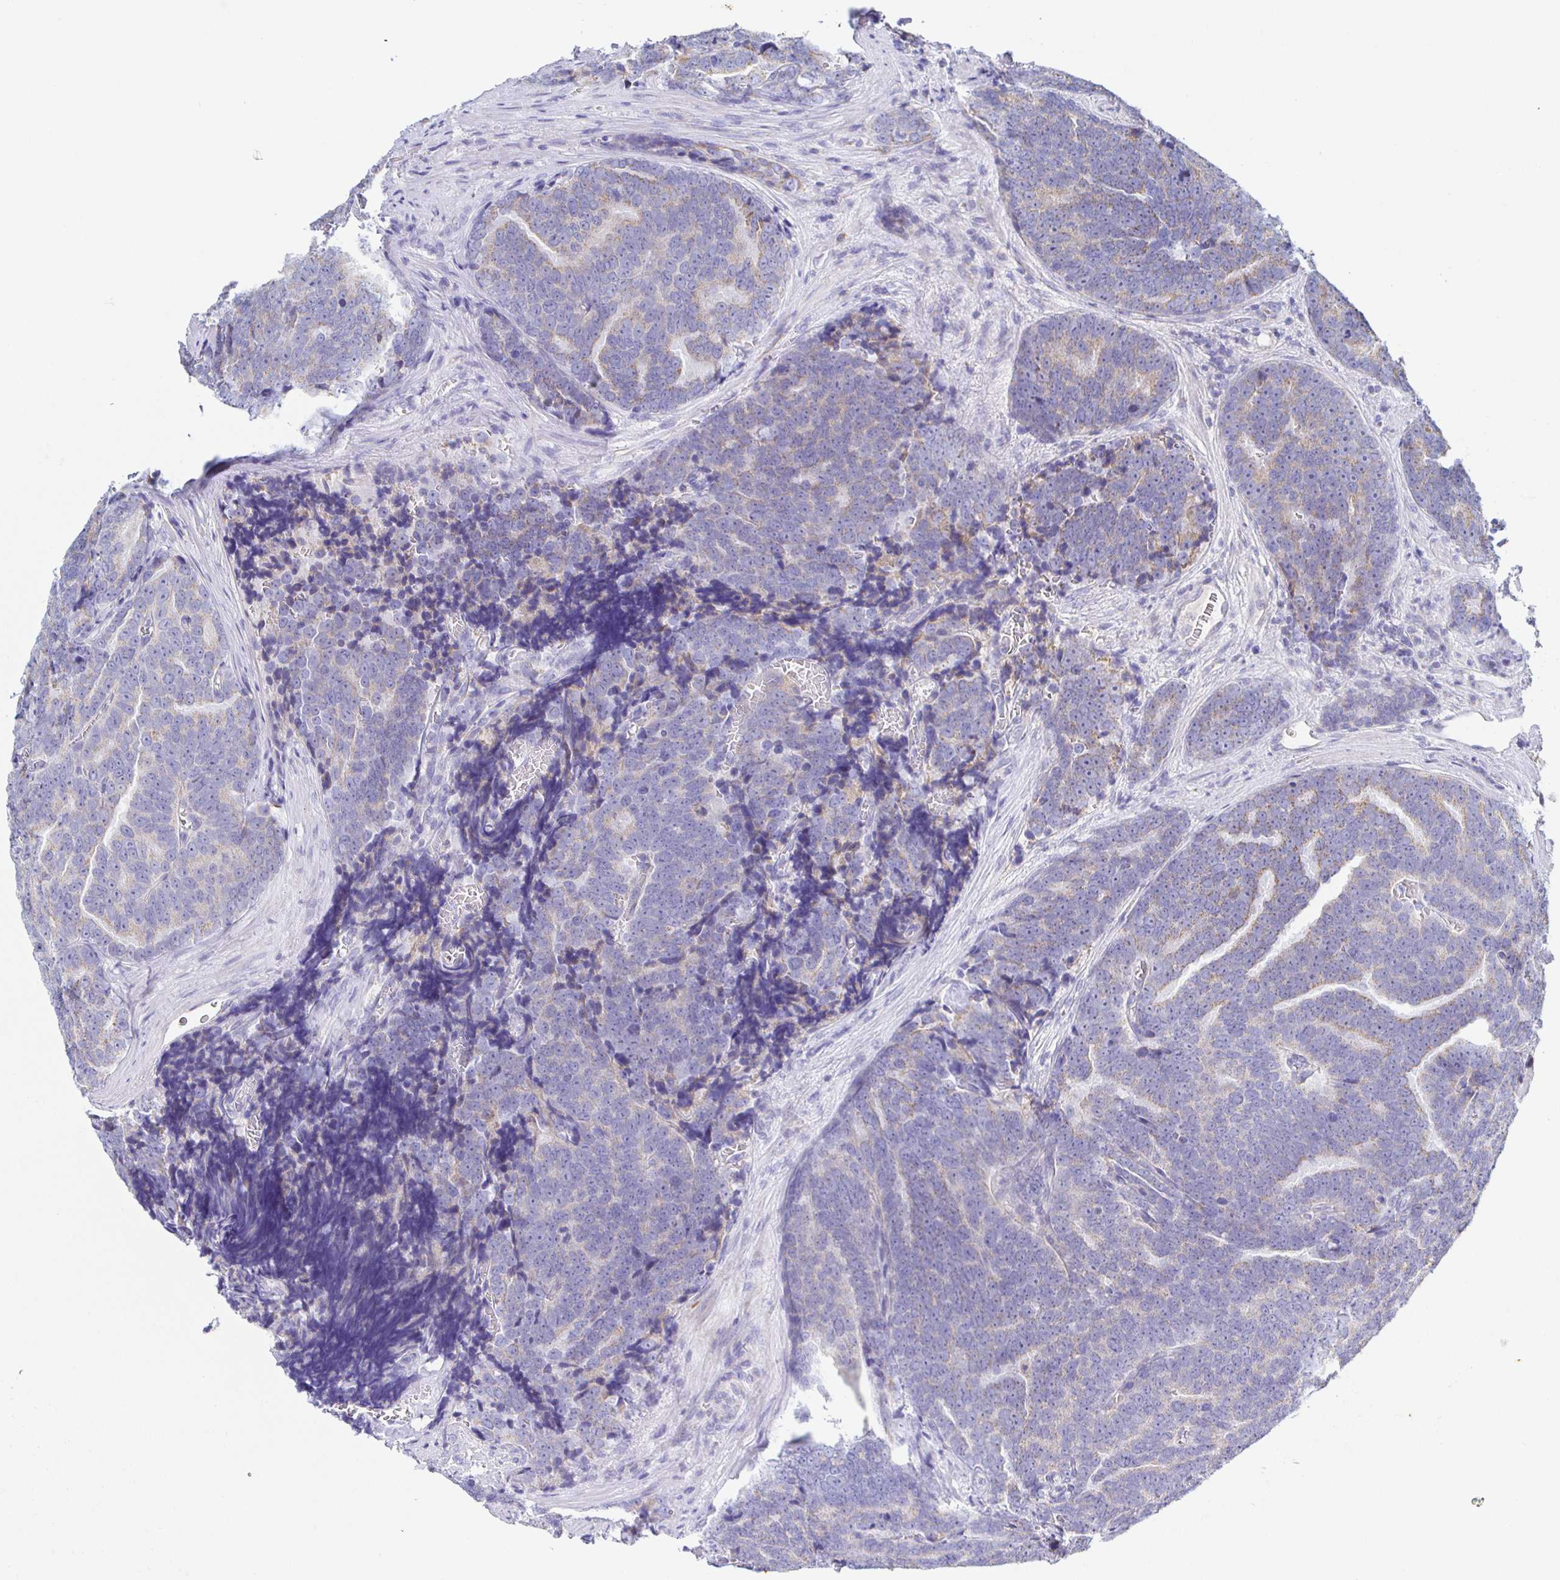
{"staining": {"intensity": "weak", "quantity": "25%-75%", "location": "cytoplasmic/membranous"}, "tissue": "prostate cancer", "cell_type": "Tumor cells", "image_type": "cancer", "snomed": [{"axis": "morphology", "description": "Adenocarcinoma, Low grade"}, {"axis": "topography", "description": "Prostate"}], "caption": "Weak cytoplasmic/membranous expression for a protein is present in about 25%-75% of tumor cells of prostate cancer (low-grade adenocarcinoma) using immunohistochemistry.", "gene": "SYNGR4", "patient": {"sex": "male", "age": 62}}